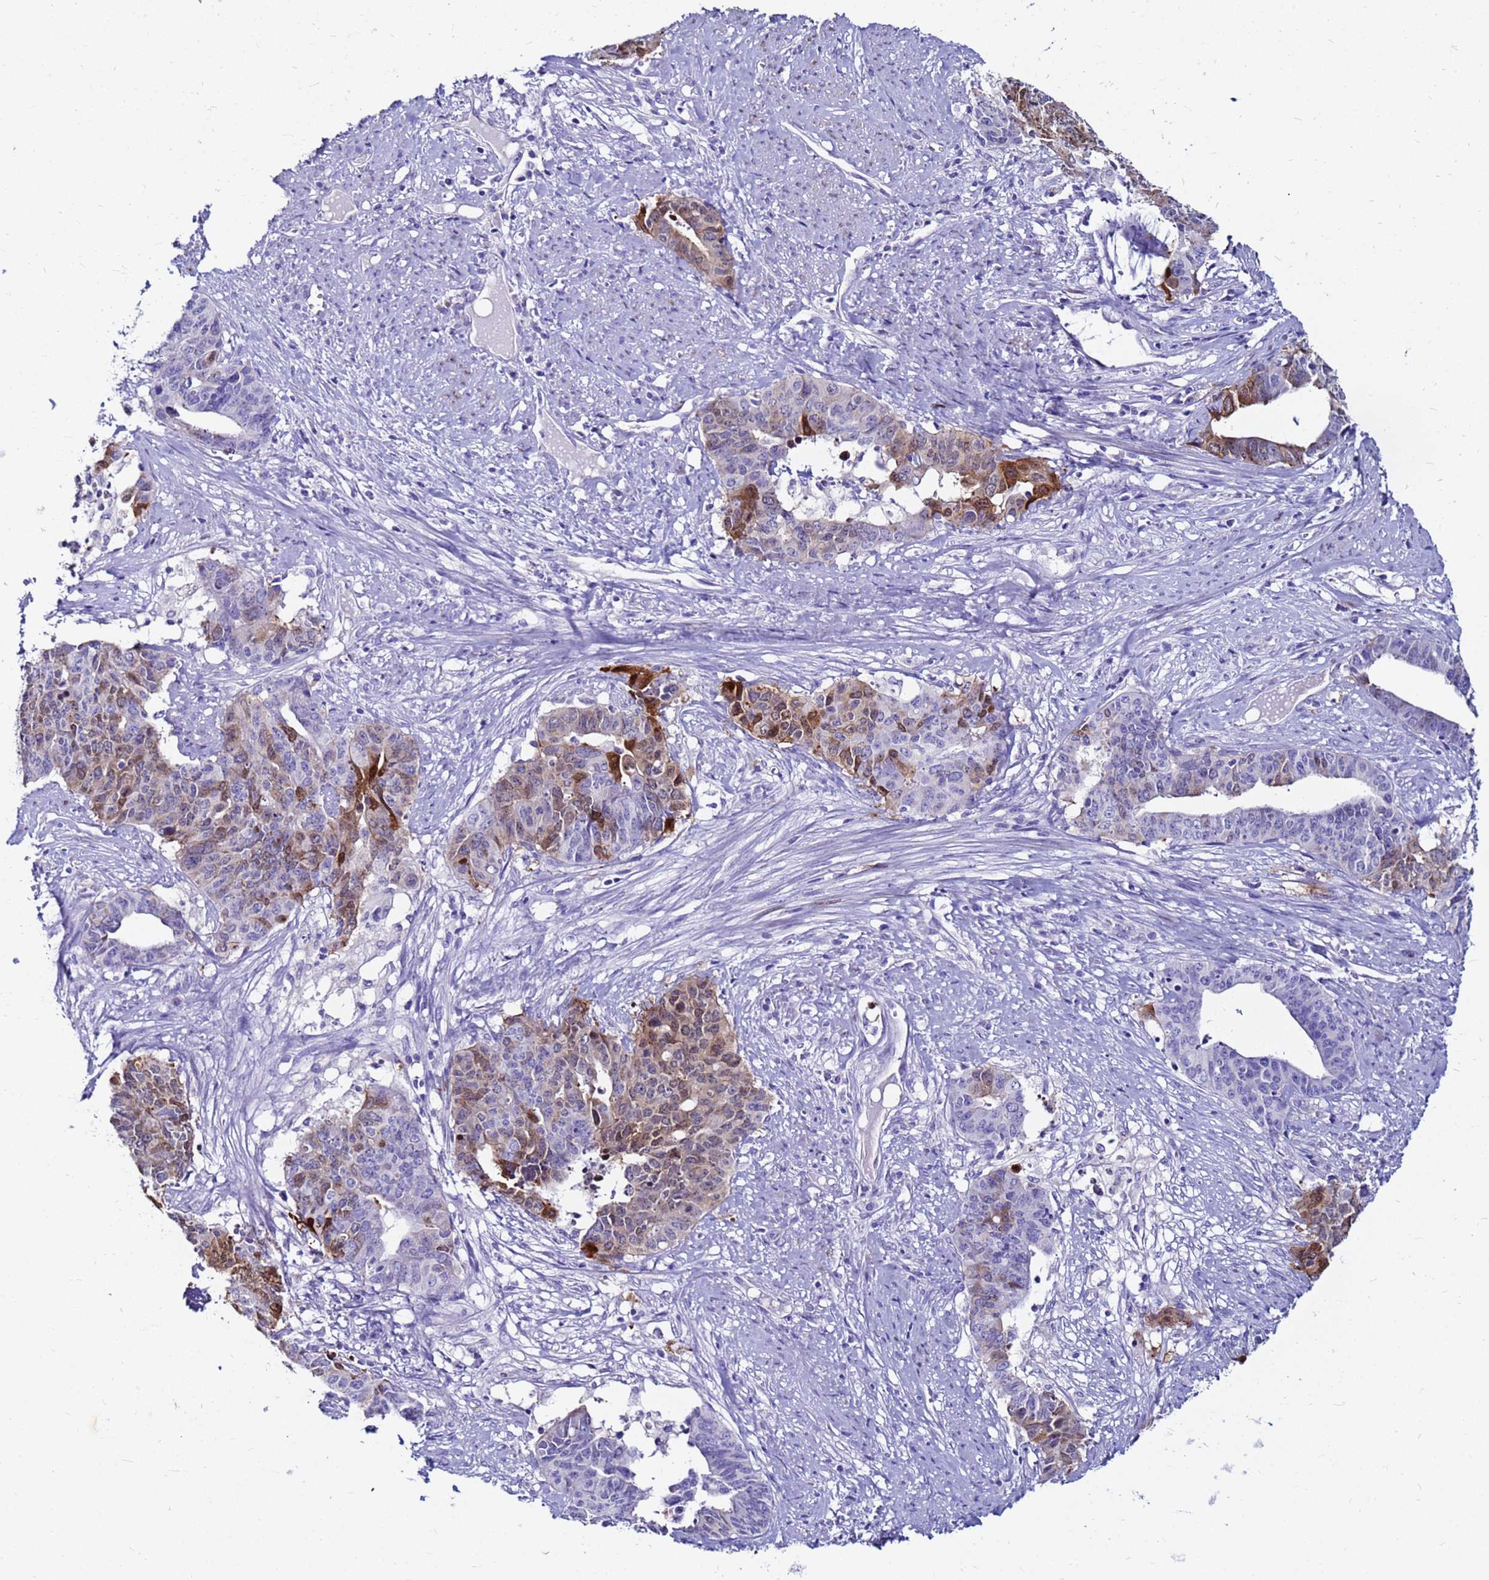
{"staining": {"intensity": "strong", "quantity": "<25%", "location": "cytoplasmic/membranous"}, "tissue": "endometrial cancer", "cell_type": "Tumor cells", "image_type": "cancer", "snomed": [{"axis": "morphology", "description": "Adenocarcinoma, NOS"}, {"axis": "topography", "description": "Endometrium"}], "caption": "Protein expression analysis of endometrial cancer displays strong cytoplasmic/membranous staining in approximately <25% of tumor cells.", "gene": "PPP1R14C", "patient": {"sex": "female", "age": 59}}